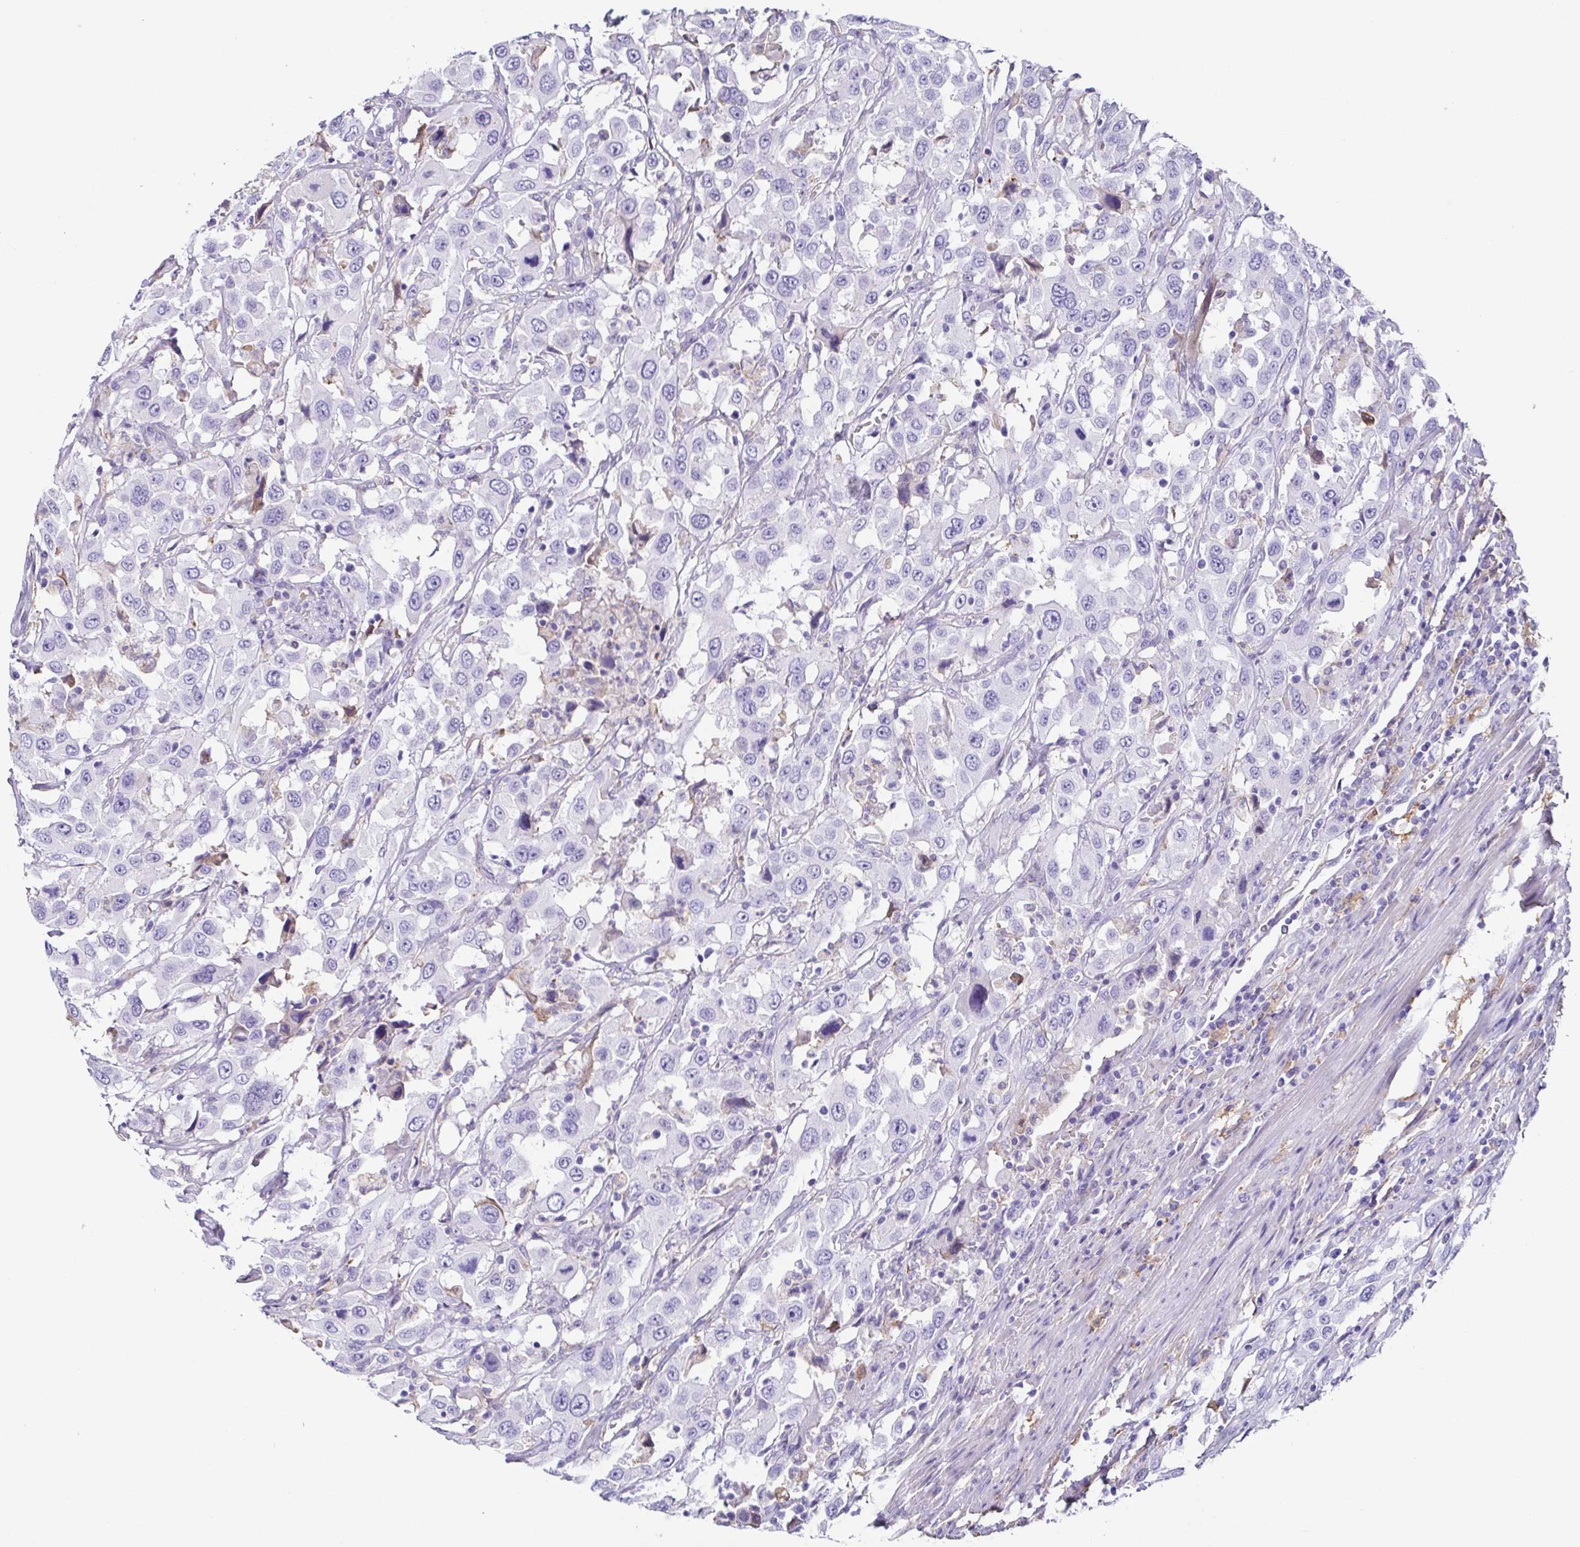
{"staining": {"intensity": "negative", "quantity": "none", "location": "none"}, "tissue": "urothelial cancer", "cell_type": "Tumor cells", "image_type": "cancer", "snomed": [{"axis": "morphology", "description": "Urothelial carcinoma, High grade"}, {"axis": "topography", "description": "Urinary bladder"}], "caption": "The IHC histopathology image has no significant expression in tumor cells of high-grade urothelial carcinoma tissue.", "gene": "ANXA10", "patient": {"sex": "male", "age": 61}}